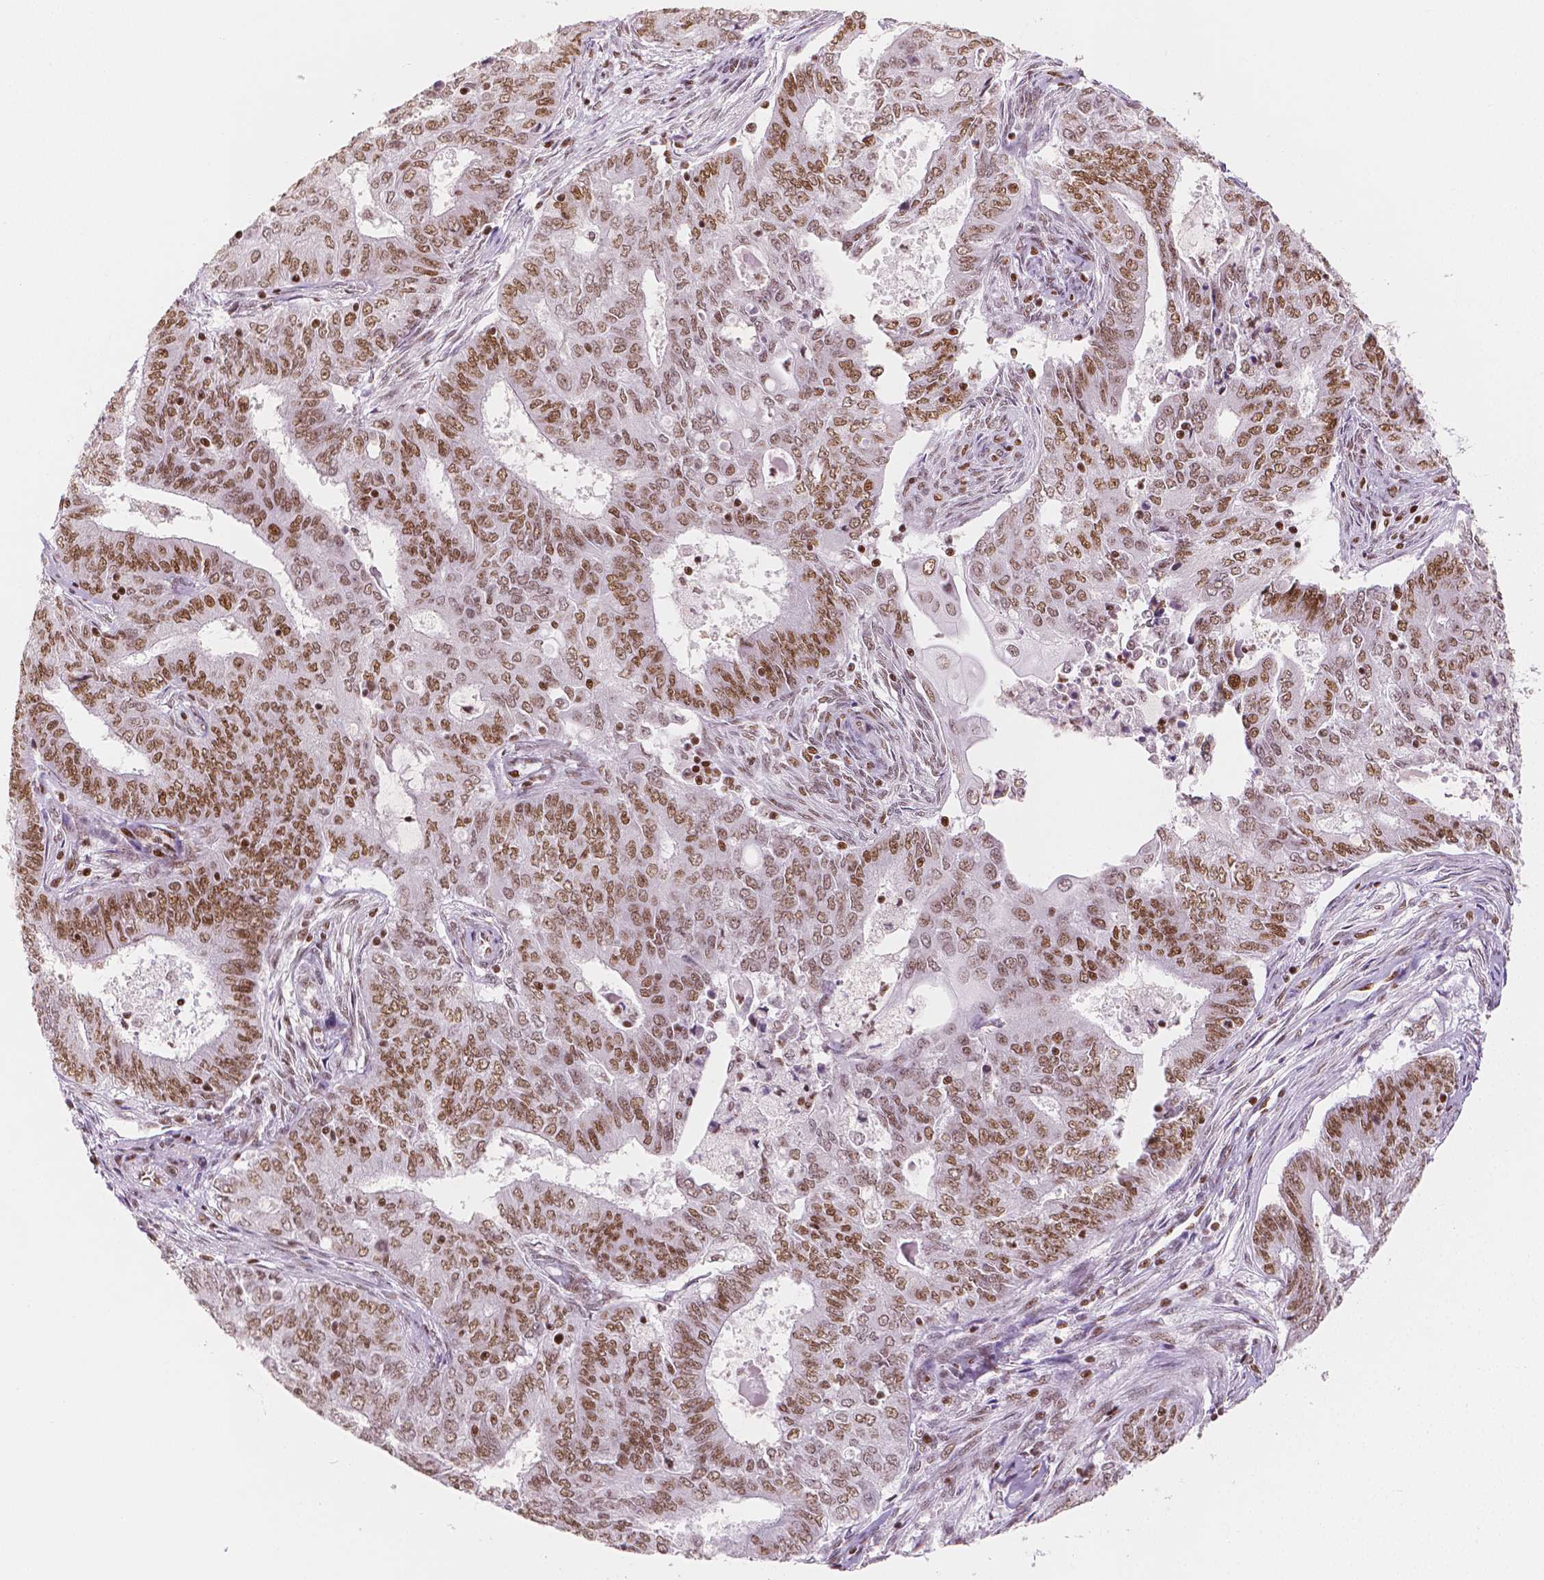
{"staining": {"intensity": "moderate", "quantity": ">75%", "location": "nuclear"}, "tissue": "endometrial cancer", "cell_type": "Tumor cells", "image_type": "cancer", "snomed": [{"axis": "morphology", "description": "Adenocarcinoma, NOS"}, {"axis": "topography", "description": "Endometrium"}], "caption": "Immunohistochemical staining of endometrial cancer shows medium levels of moderate nuclear protein expression in approximately >75% of tumor cells.", "gene": "HDAC1", "patient": {"sex": "female", "age": 62}}